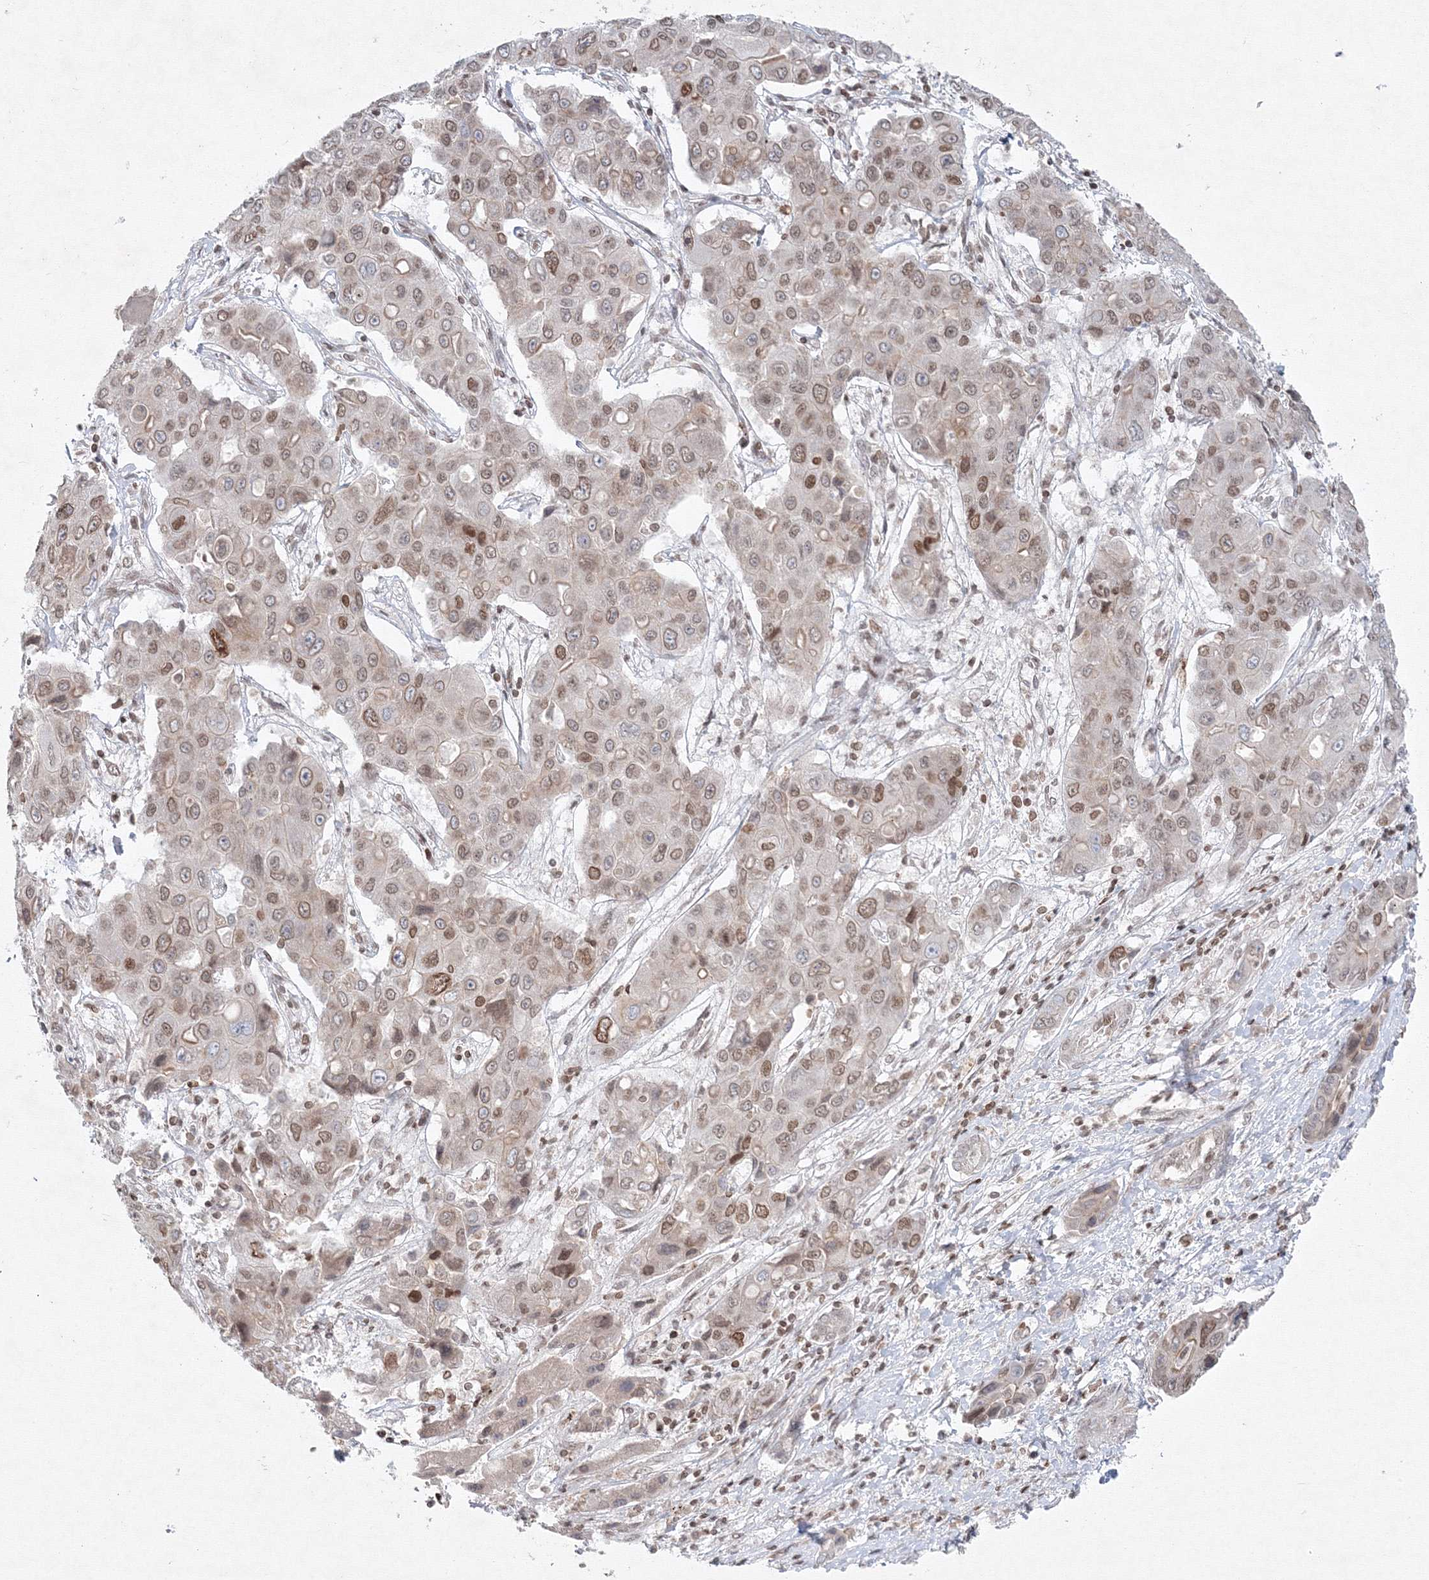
{"staining": {"intensity": "weak", "quantity": "25%-75%", "location": "nuclear"}, "tissue": "liver cancer", "cell_type": "Tumor cells", "image_type": "cancer", "snomed": [{"axis": "morphology", "description": "Cholangiocarcinoma"}, {"axis": "topography", "description": "Liver"}], "caption": "Immunohistochemical staining of human liver cholangiocarcinoma shows weak nuclear protein positivity in about 25%-75% of tumor cells.", "gene": "KIF4A", "patient": {"sex": "male", "age": 67}}